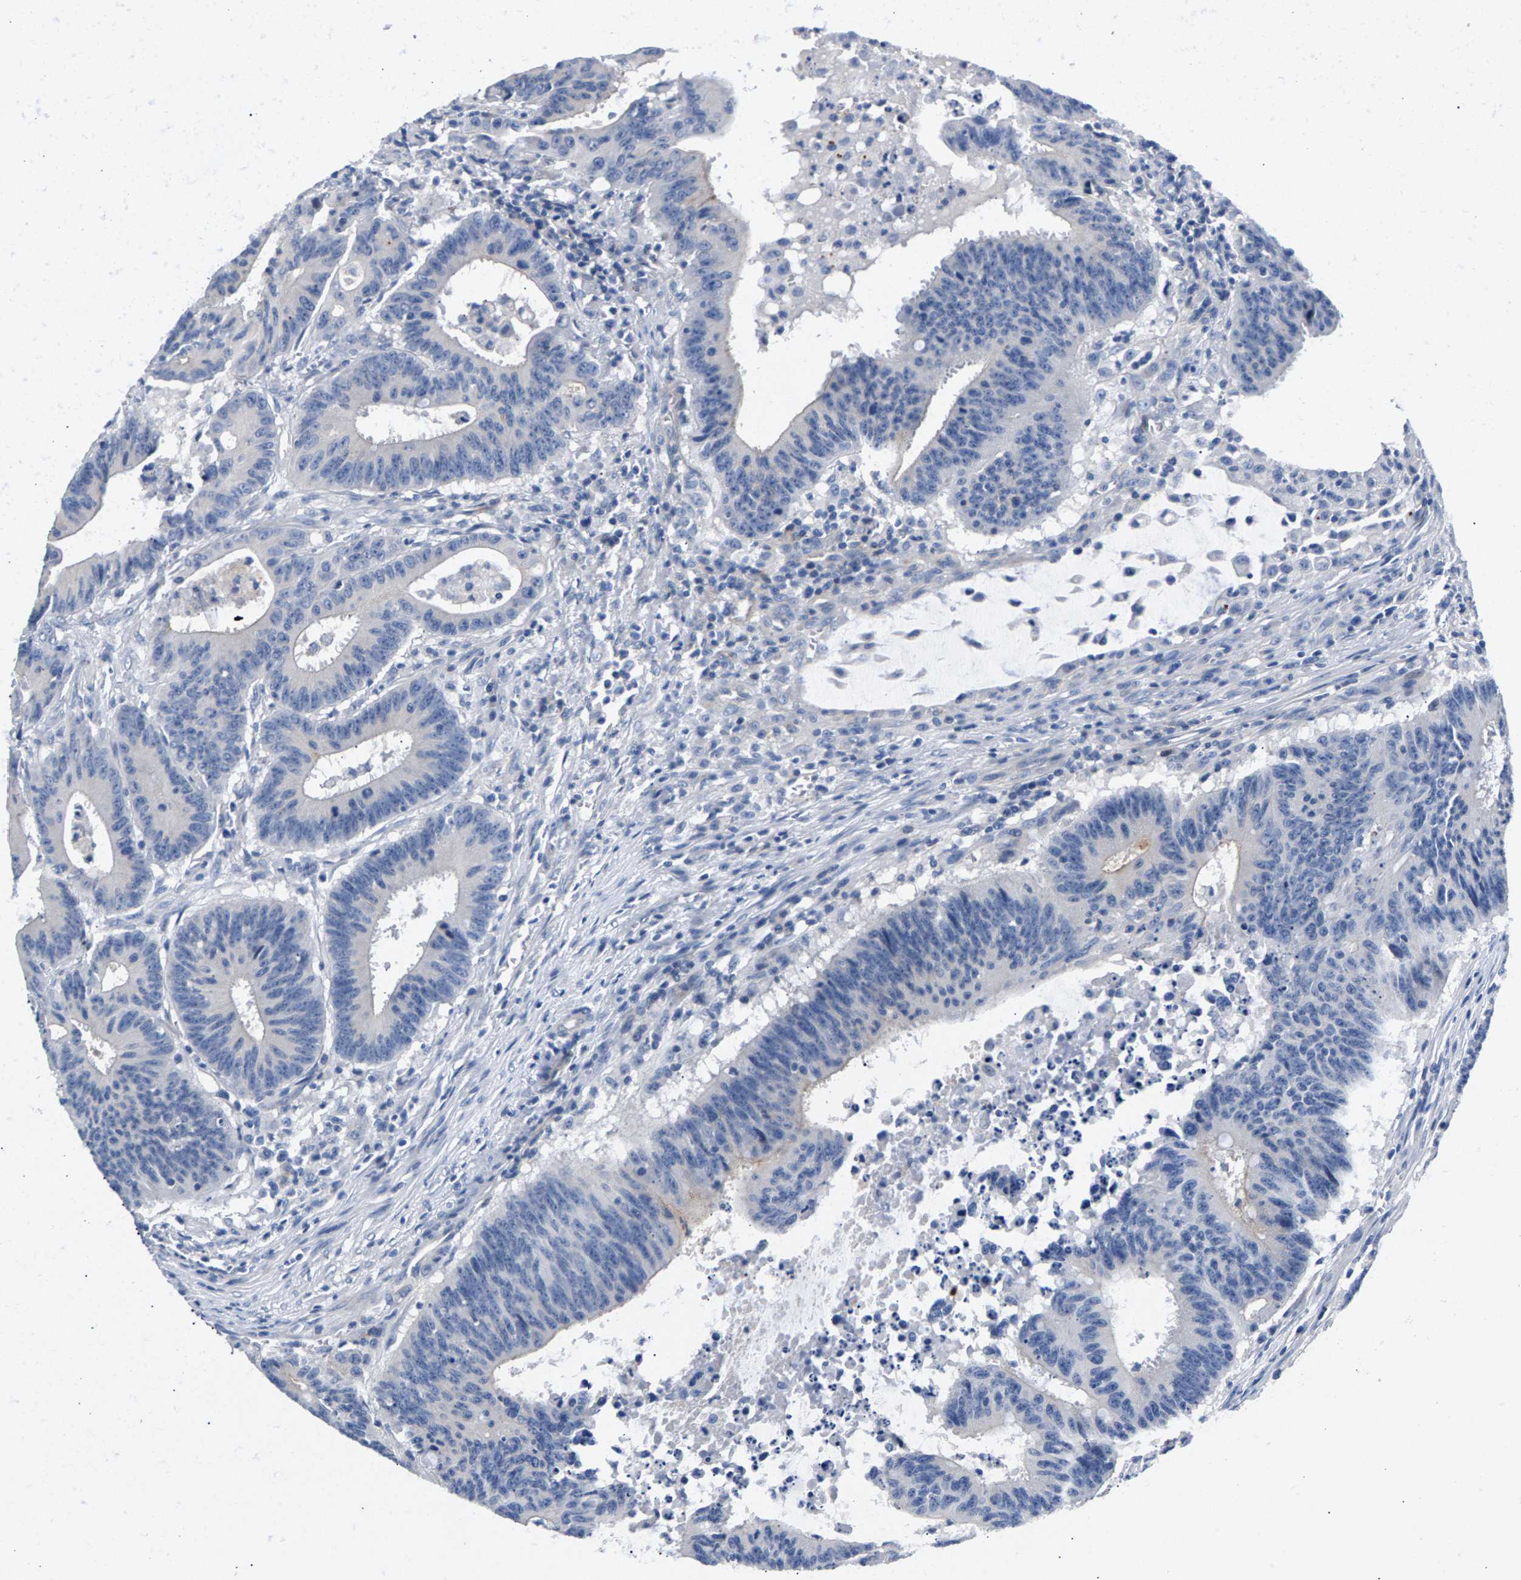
{"staining": {"intensity": "negative", "quantity": "none", "location": "none"}, "tissue": "colorectal cancer", "cell_type": "Tumor cells", "image_type": "cancer", "snomed": [{"axis": "morphology", "description": "Adenocarcinoma, NOS"}, {"axis": "topography", "description": "Colon"}], "caption": "The histopathology image shows no staining of tumor cells in colorectal cancer.", "gene": "P2RY4", "patient": {"sex": "male", "age": 45}}